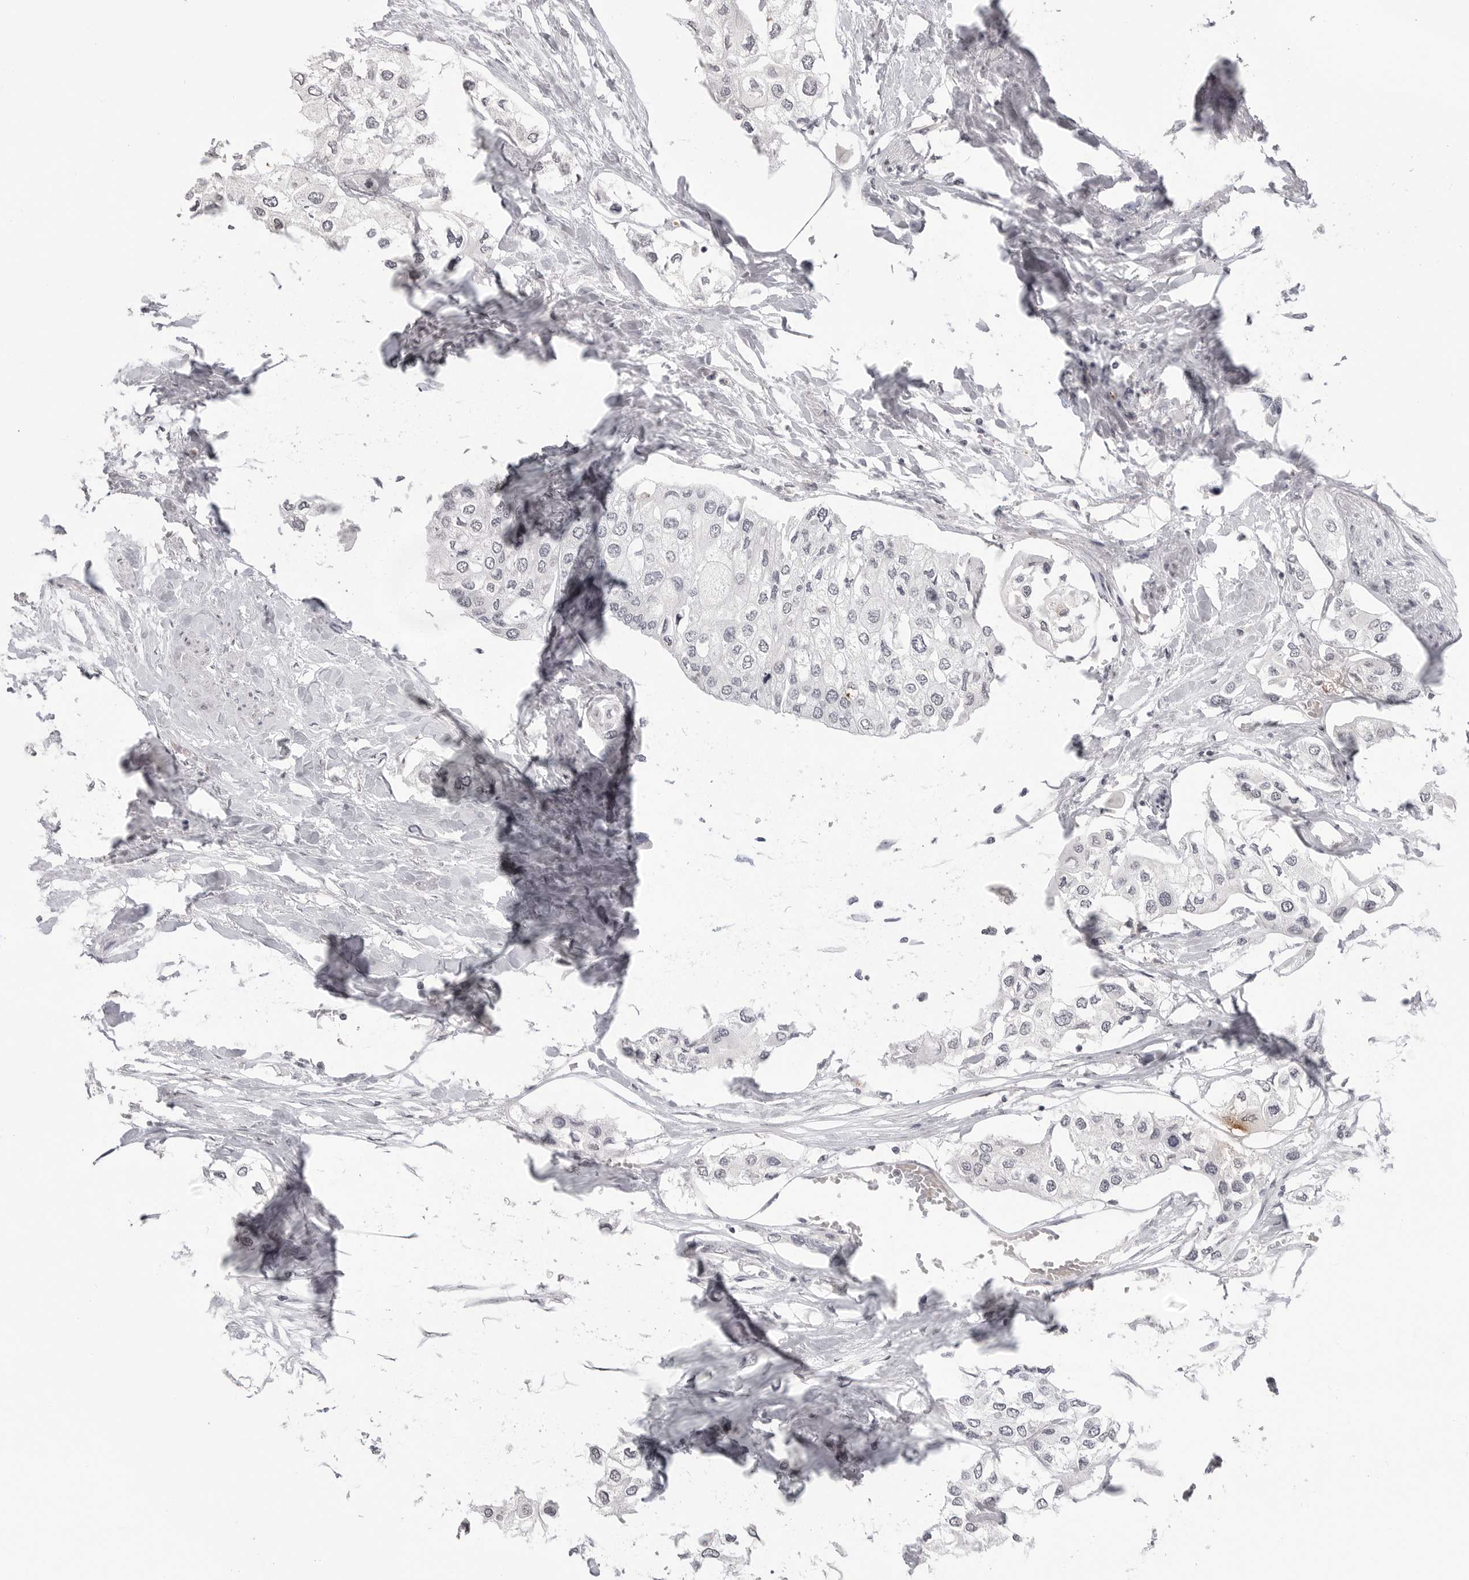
{"staining": {"intensity": "negative", "quantity": "none", "location": "none"}, "tissue": "urothelial cancer", "cell_type": "Tumor cells", "image_type": "cancer", "snomed": [{"axis": "morphology", "description": "Urothelial carcinoma, High grade"}, {"axis": "topography", "description": "Urinary bladder"}], "caption": "Urothelial carcinoma (high-grade) stained for a protein using immunohistochemistry reveals no staining tumor cells.", "gene": "PRSS1", "patient": {"sex": "male", "age": 64}}